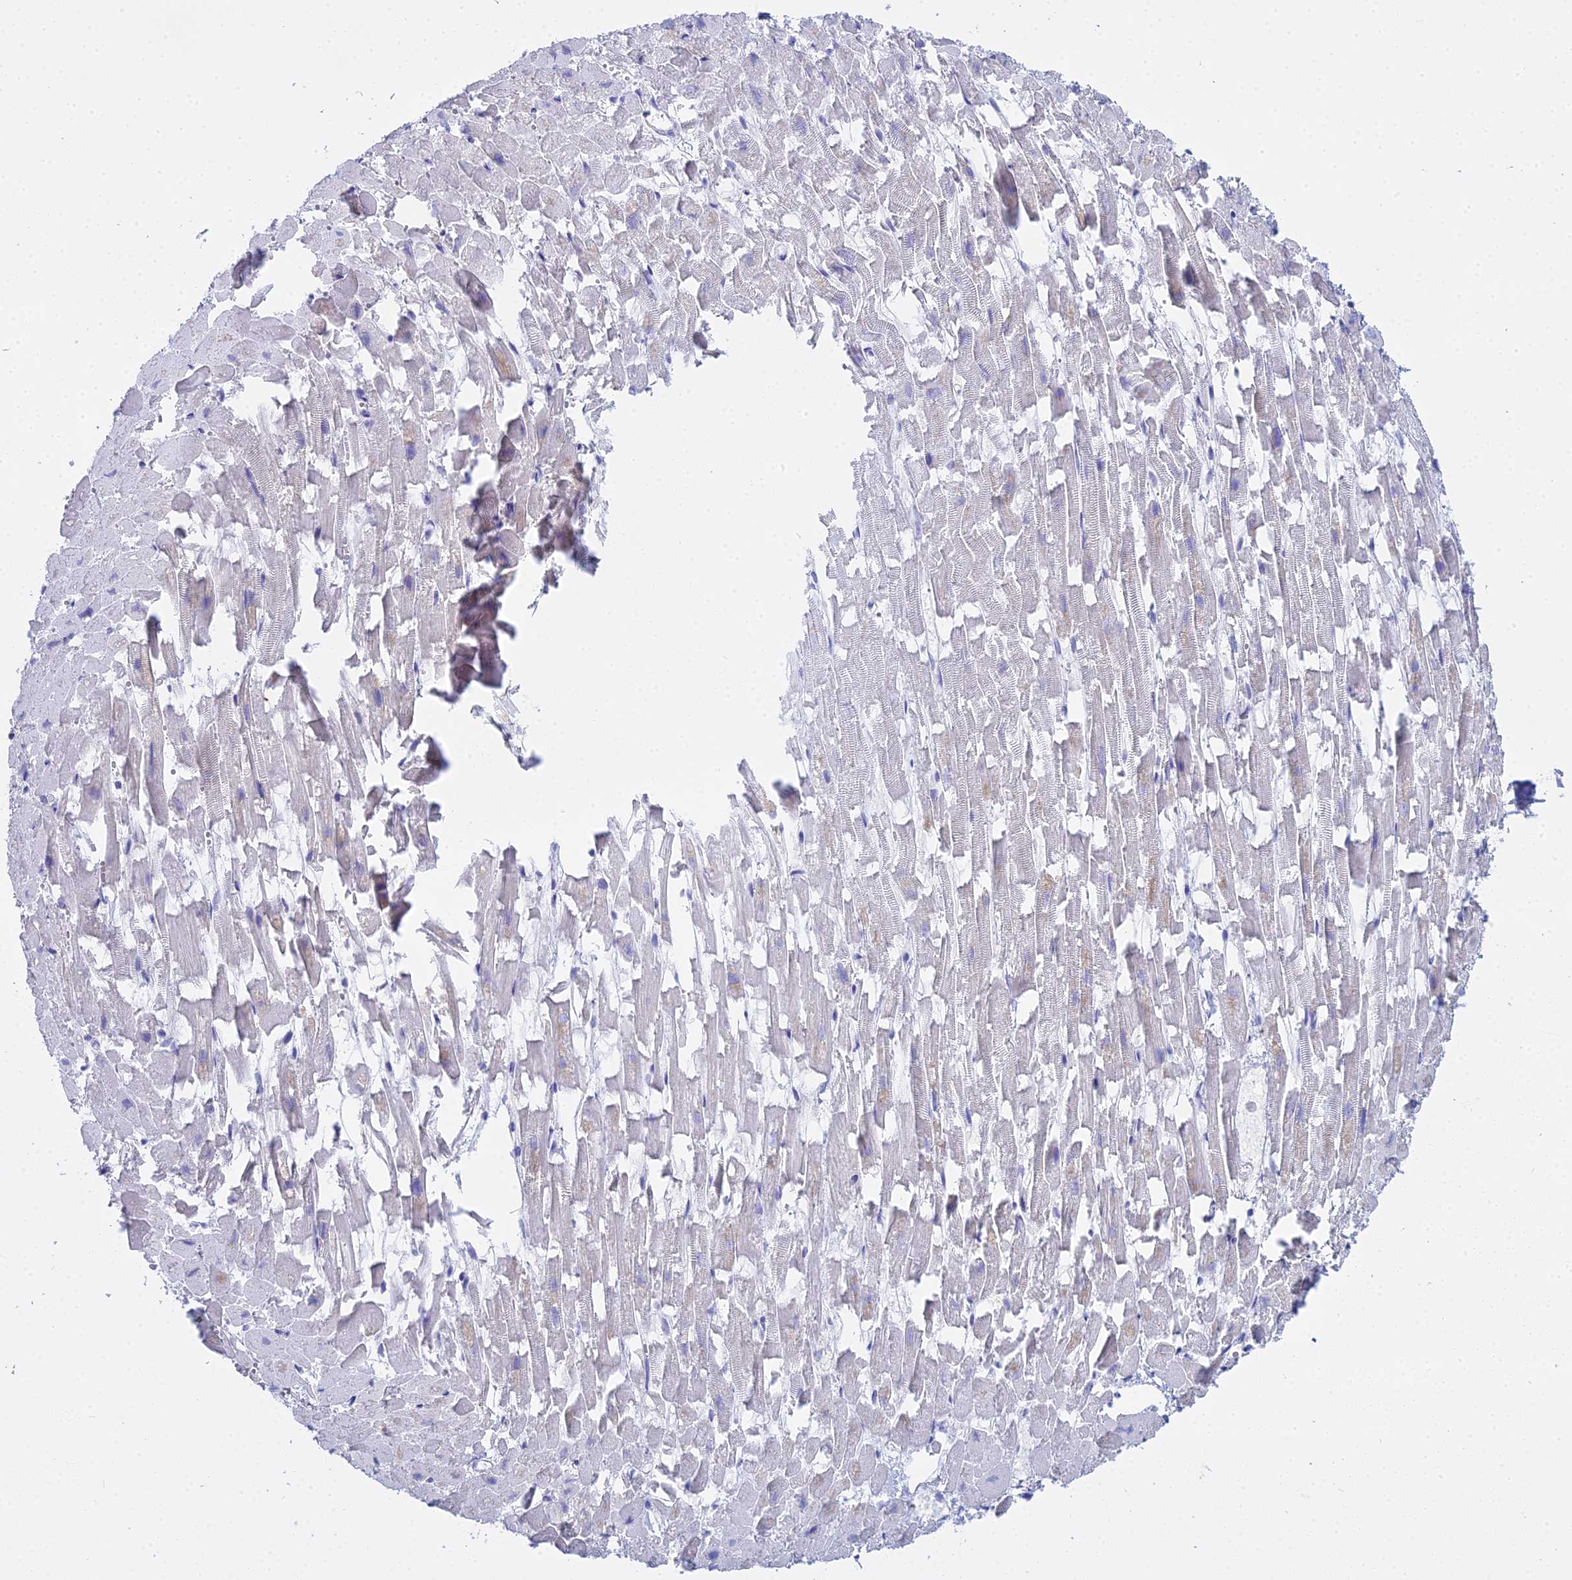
{"staining": {"intensity": "negative", "quantity": "none", "location": "none"}, "tissue": "heart muscle", "cell_type": "Cardiomyocytes", "image_type": "normal", "snomed": [{"axis": "morphology", "description": "Normal tissue, NOS"}, {"axis": "topography", "description": "Heart"}], "caption": "Immunohistochemical staining of unremarkable human heart muscle shows no significant expression in cardiomyocytes. (Stains: DAB (3,3'-diaminobenzidine) immunohistochemistry (IHC) with hematoxylin counter stain, Microscopy: brightfield microscopy at high magnification).", "gene": "S100A7", "patient": {"sex": "female", "age": 64}}